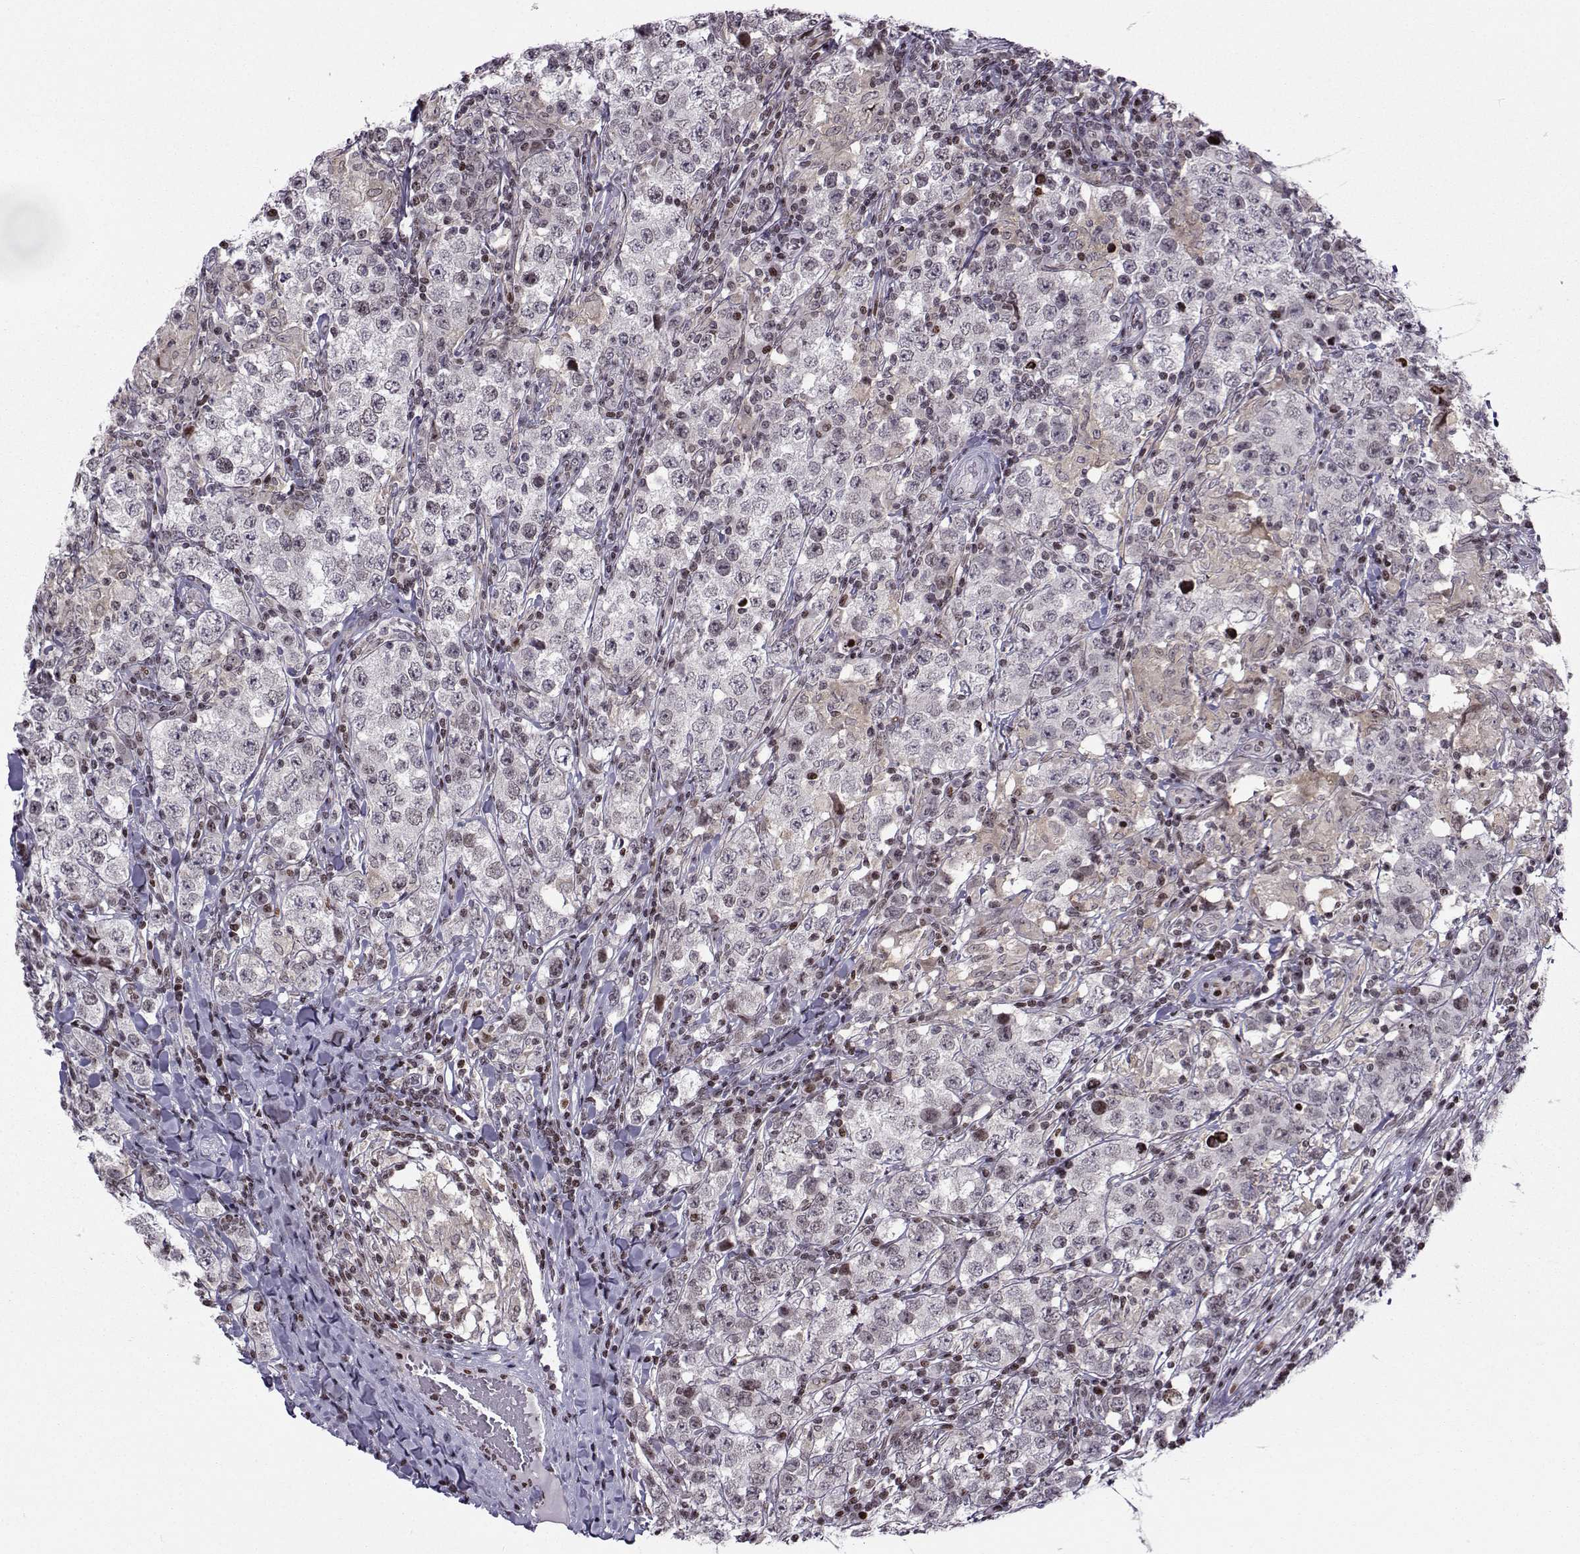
{"staining": {"intensity": "strong", "quantity": "<25%", "location": "nuclear"}, "tissue": "testis cancer", "cell_type": "Tumor cells", "image_type": "cancer", "snomed": [{"axis": "morphology", "description": "Seminoma, NOS"}, {"axis": "morphology", "description": "Carcinoma, Embryonal, NOS"}, {"axis": "topography", "description": "Testis"}], "caption": "A brown stain labels strong nuclear staining of a protein in seminoma (testis) tumor cells.", "gene": "ZNF19", "patient": {"sex": "male", "age": 41}}